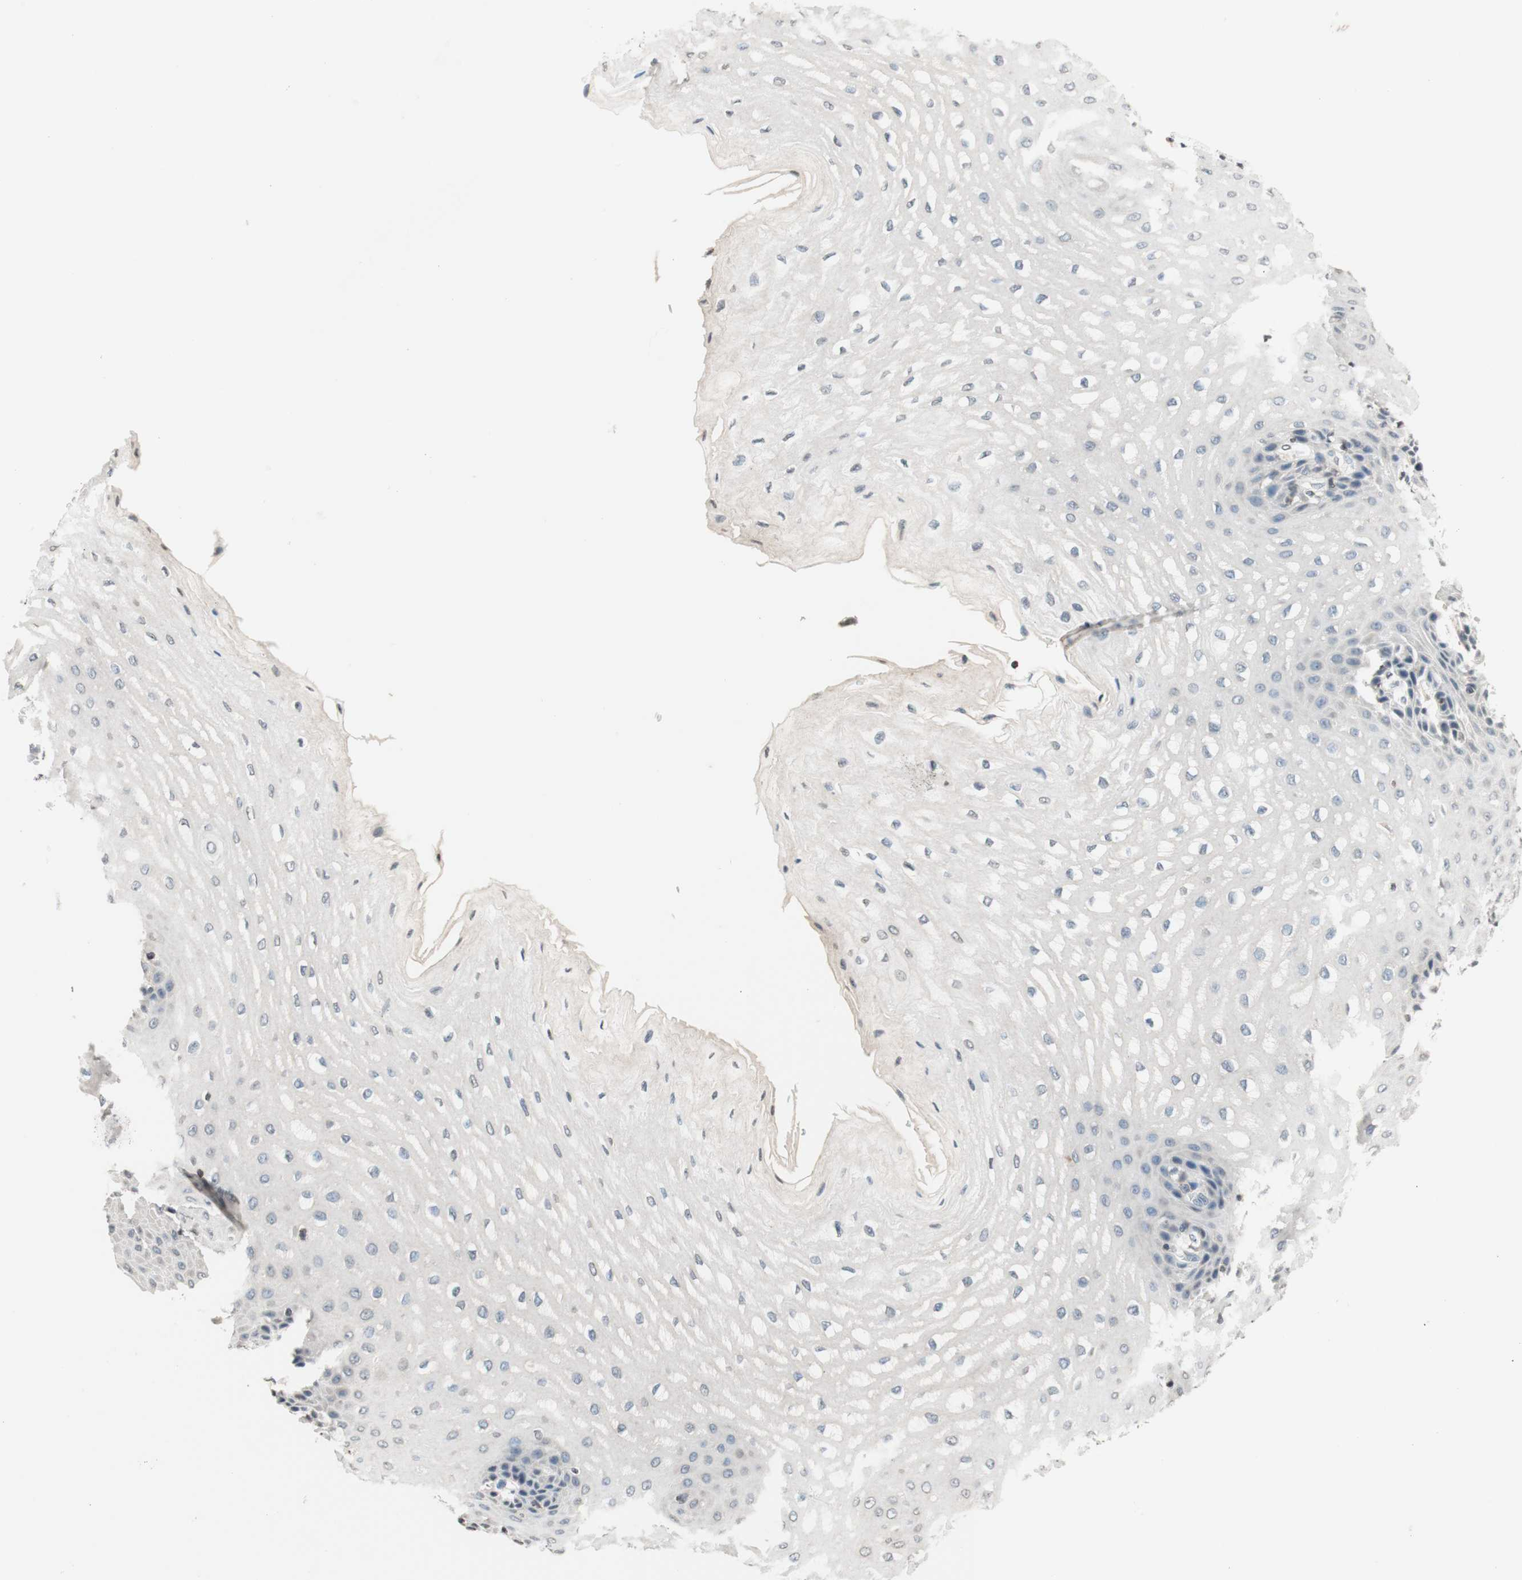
{"staining": {"intensity": "negative", "quantity": "none", "location": "none"}, "tissue": "esophagus", "cell_type": "Squamous epithelial cells", "image_type": "normal", "snomed": [{"axis": "morphology", "description": "Normal tissue, NOS"}, {"axis": "topography", "description": "Esophagus"}], "caption": "Normal esophagus was stained to show a protein in brown. There is no significant positivity in squamous epithelial cells. (DAB immunohistochemistry (IHC) visualized using brightfield microscopy, high magnification).", "gene": "WIPF1", "patient": {"sex": "male", "age": 54}}